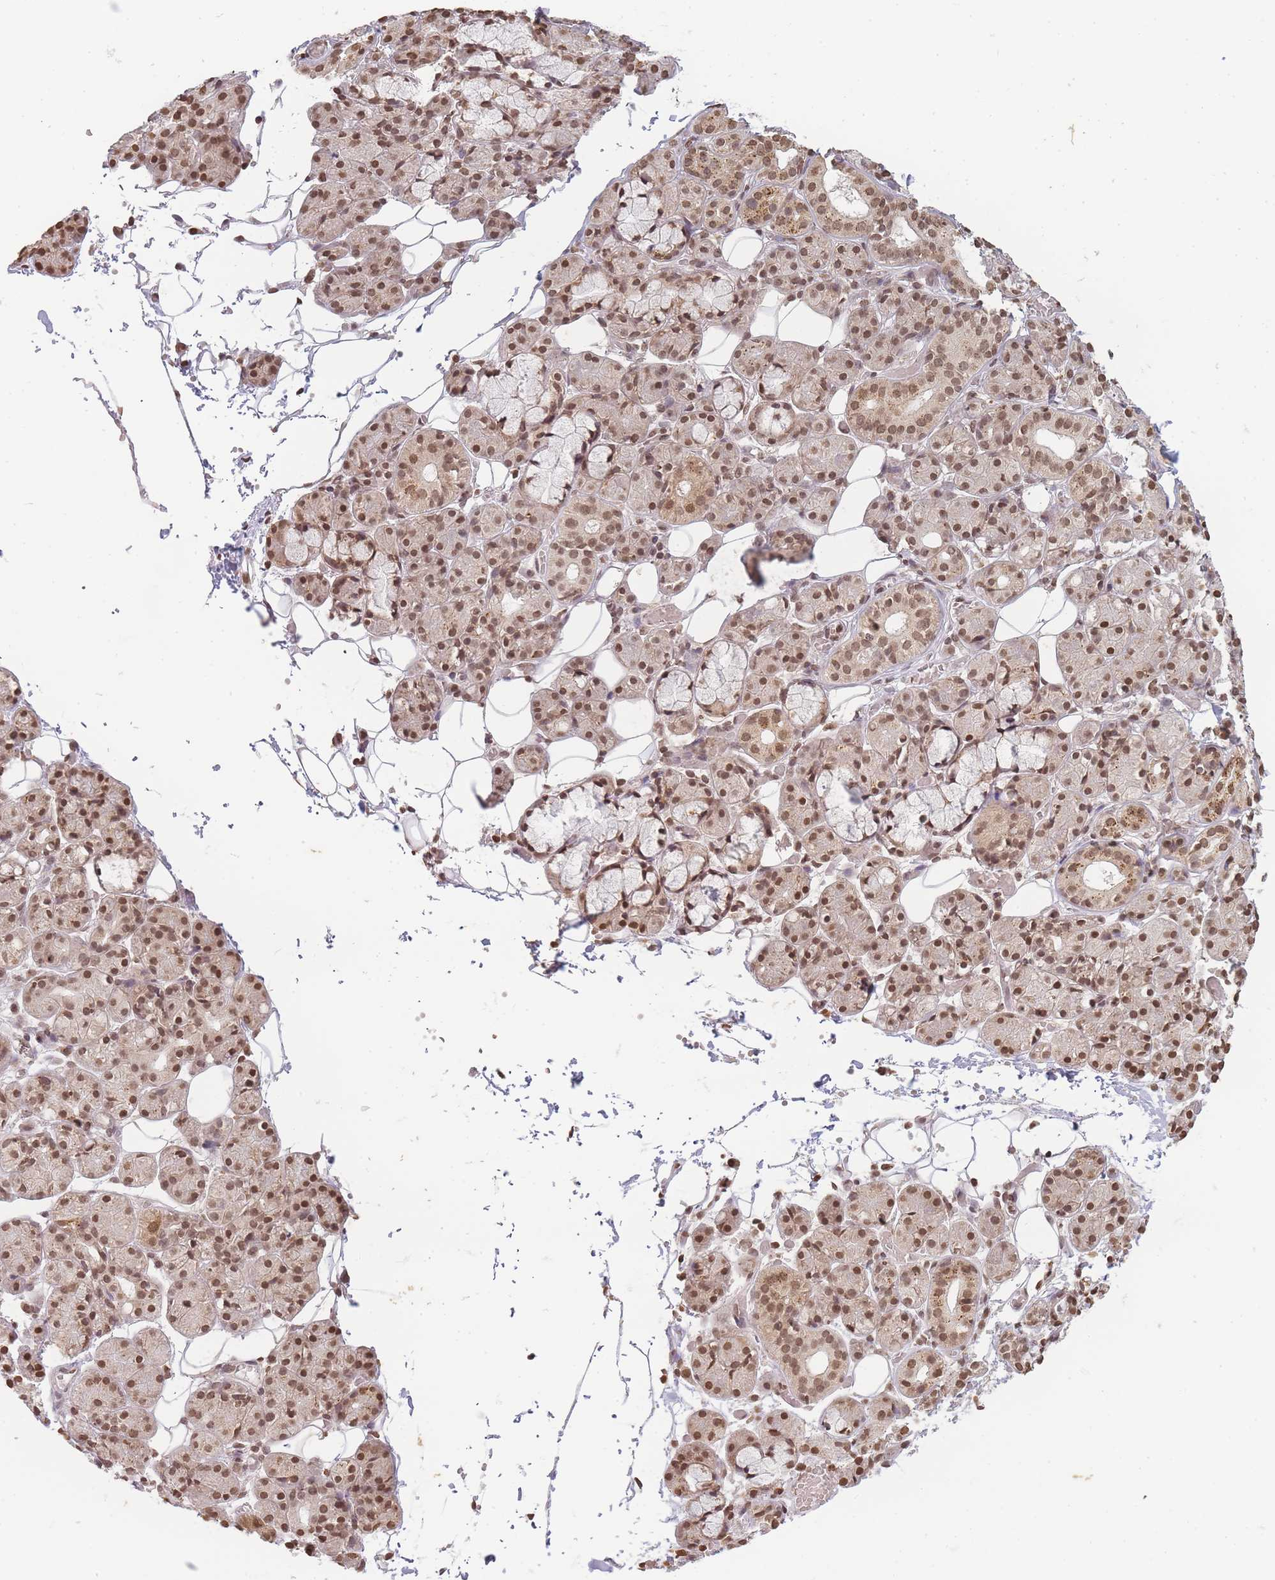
{"staining": {"intensity": "strong", "quantity": ">75%", "location": "nuclear"}, "tissue": "salivary gland", "cell_type": "Glandular cells", "image_type": "normal", "snomed": [{"axis": "morphology", "description": "Normal tissue, NOS"}, {"axis": "topography", "description": "Salivary gland"}], "caption": "Immunohistochemical staining of normal salivary gland reveals >75% levels of strong nuclear protein positivity in about >75% of glandular cells. (brown staining indicates protein expression, while blue staining denotes nuclei).", "gene": "WWTR1", "patient": {"sex": "male", "age": 63}}